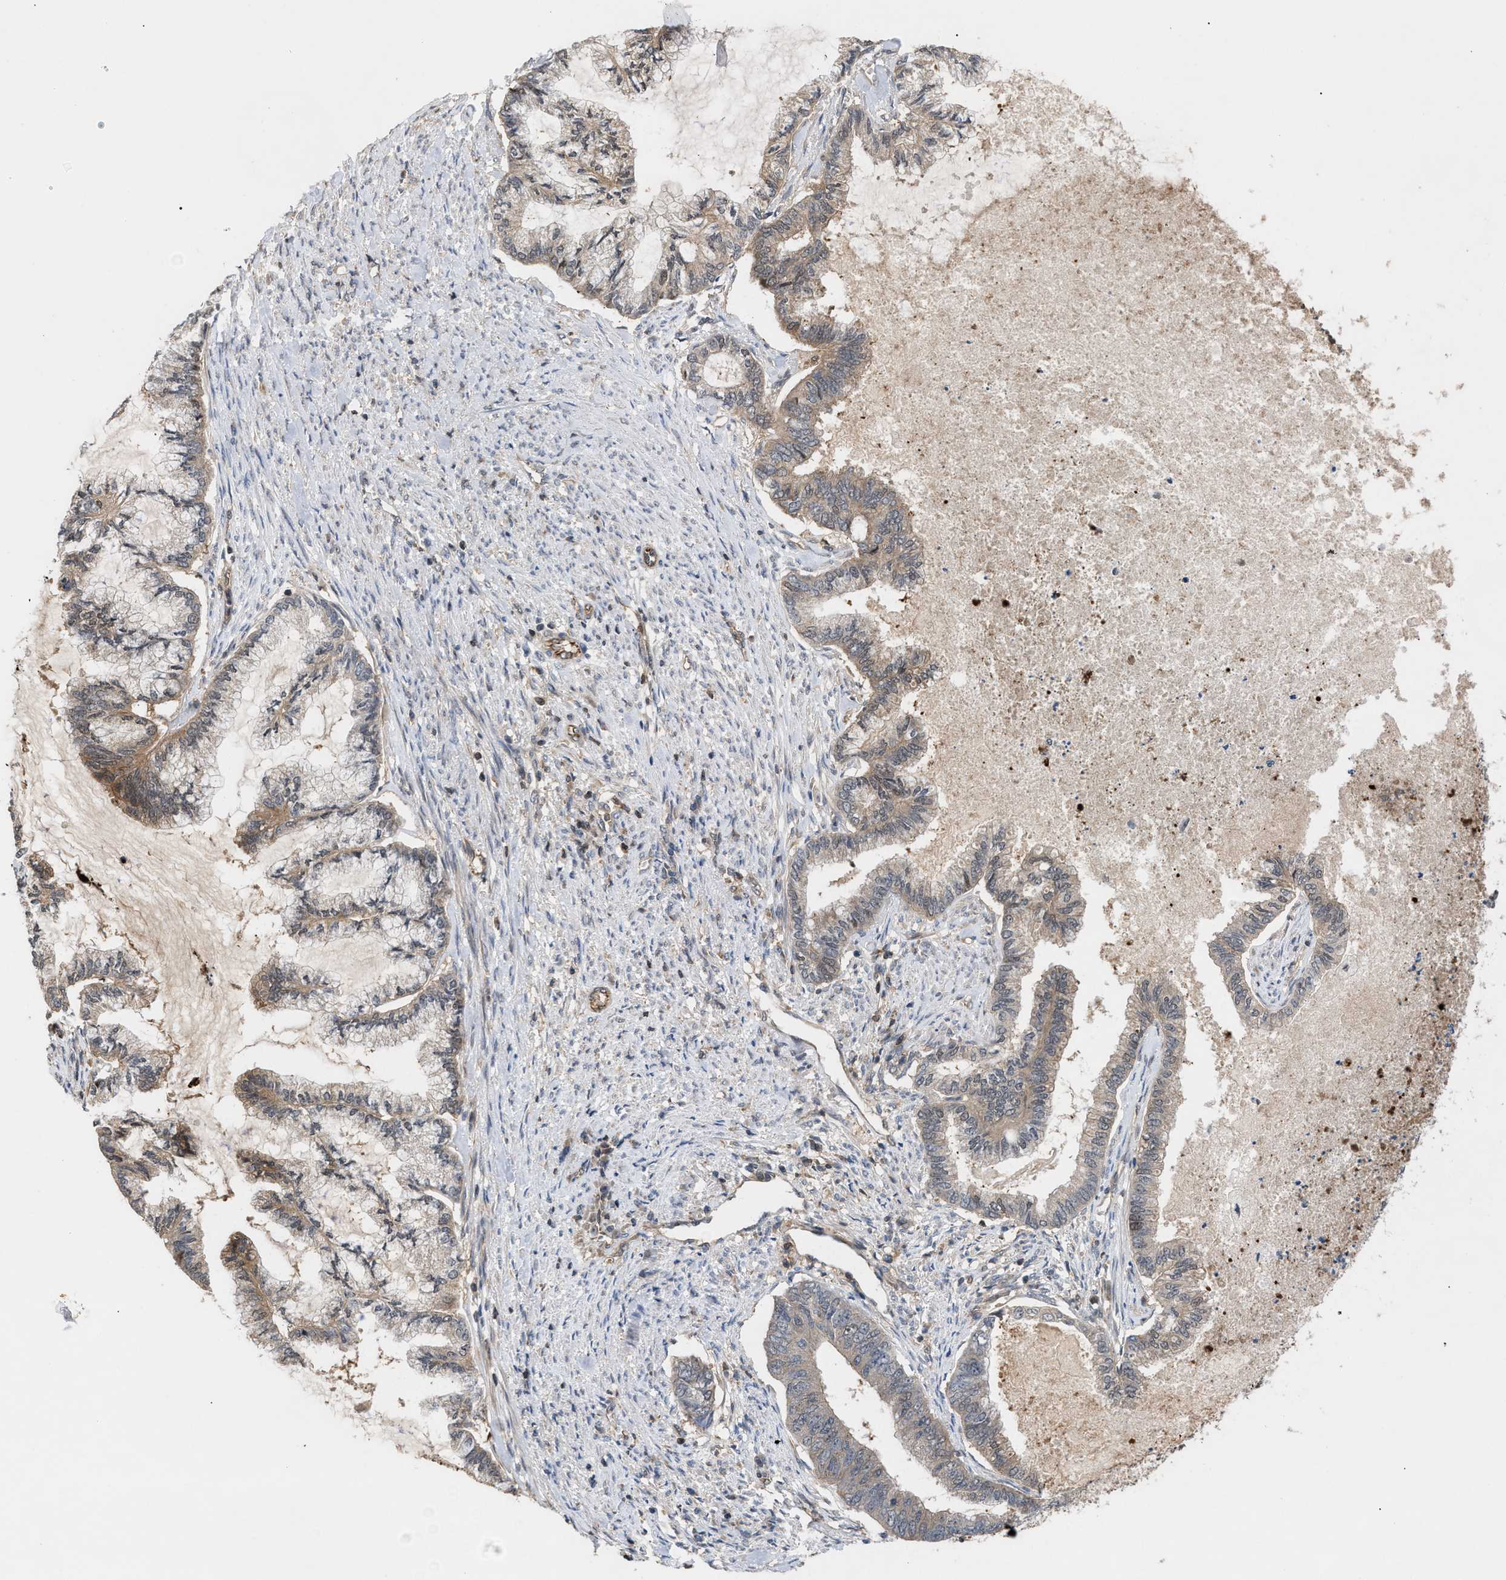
{"staining": {"intensity": "weak", "quantity": ">75%", "location": "cytoplasmic/membranous"}, "tissue": "endometrial cancer", "cell_type": "Tumor cells", "image_type": "cancer", "snomed": [{"axis": "morphology", "description": "Adenocarcinoma, NOS"}, {"axis": "topography", "description": "Endometrium"}], "caption": "This photomicrograph demonstrates IHC staining of adenocarcinoma (endometrial), with low weak cytoplasmic/membranous expression in approximately >75% of tumor cells.", "gene": "GLOD4", "patient": {"sex": "female", "age": 86}}